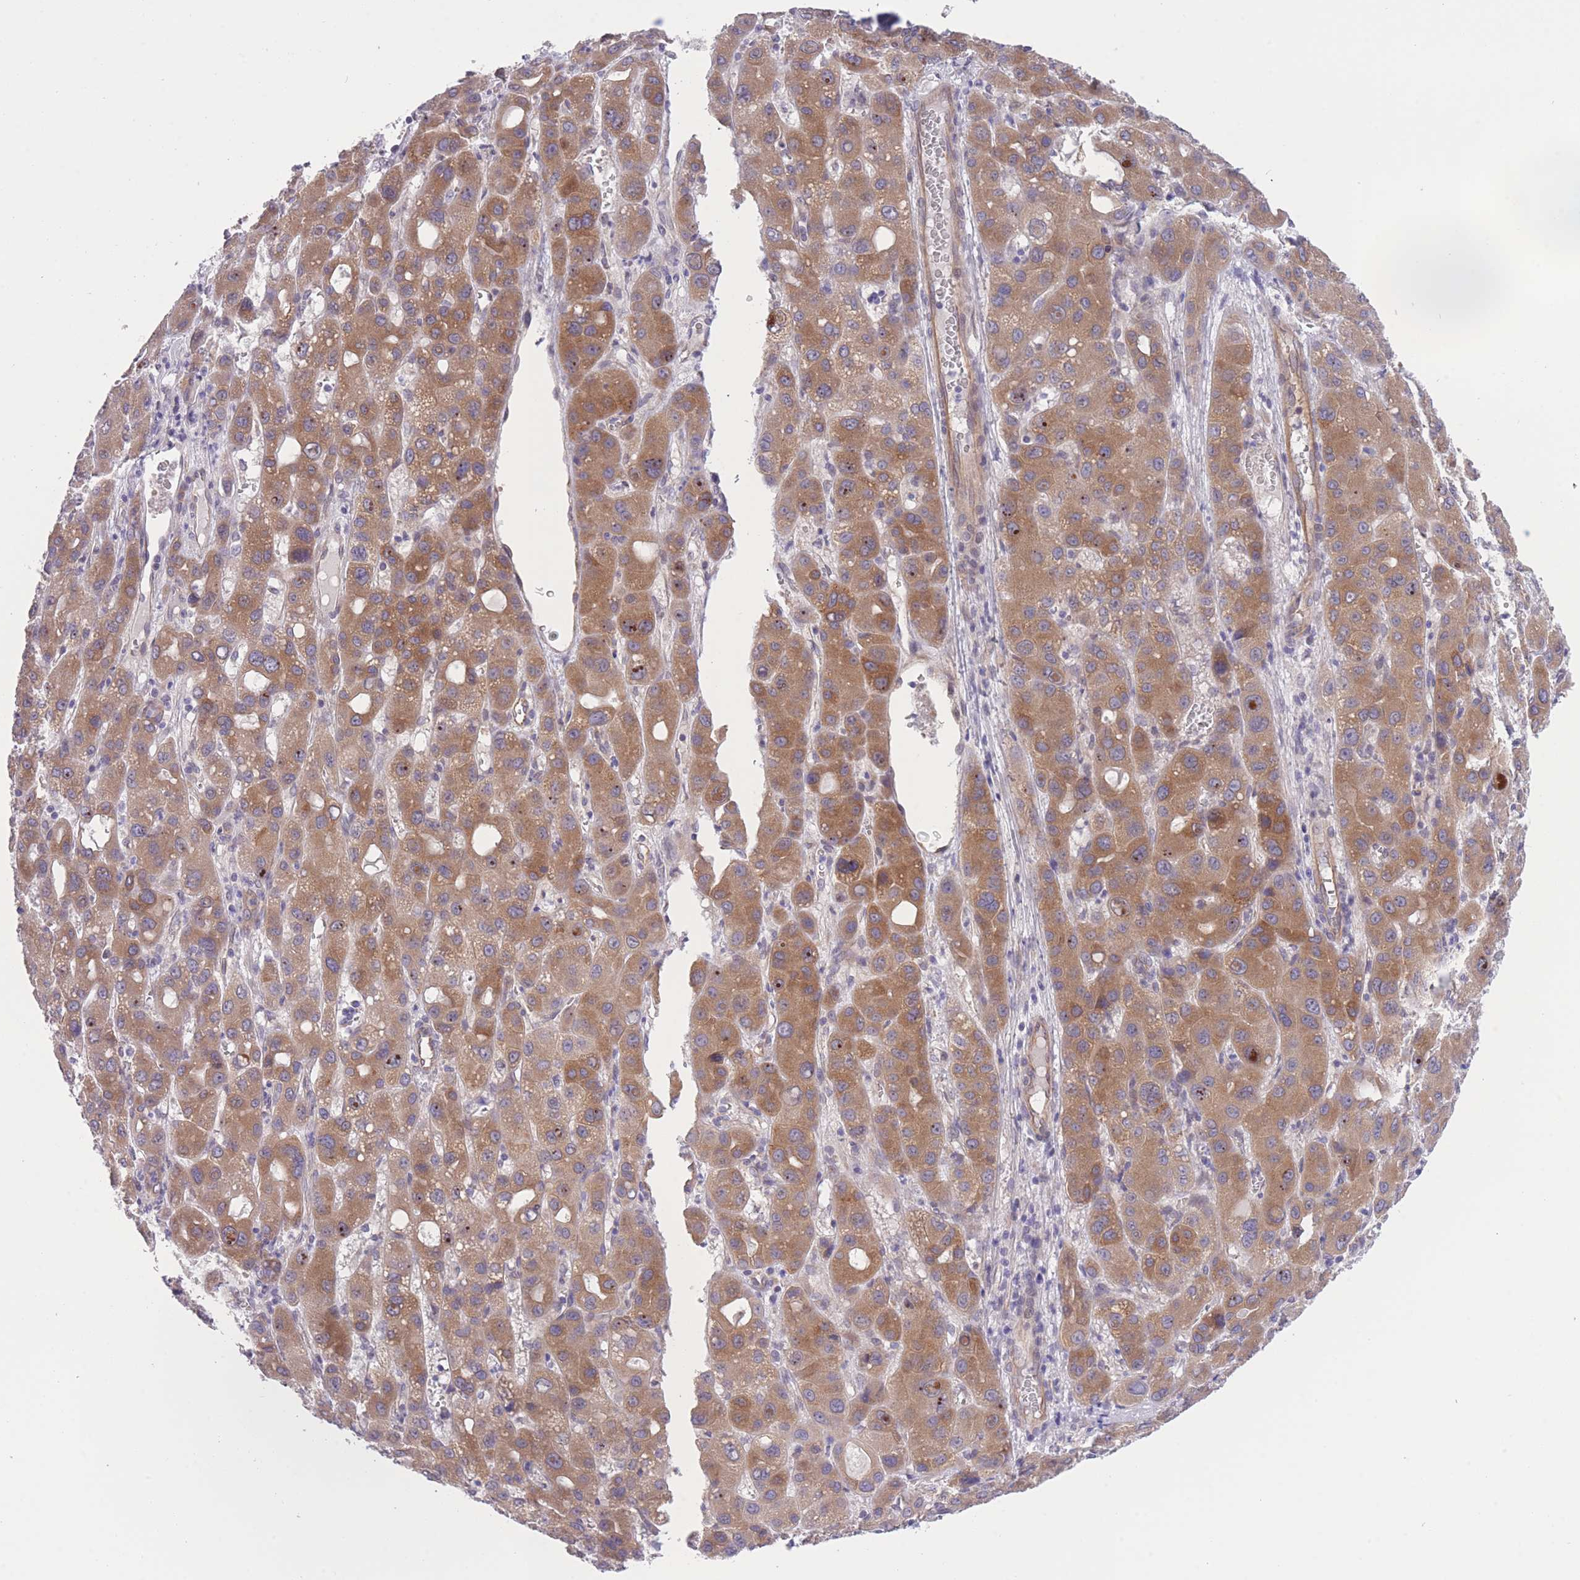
{"staining": {"intensity": "moderate", "quantity": ">75%", "location": "cytoplasmic/membranous"}, "tissue": "liver cancer", "cell_type": "Tumor cells", "image_type": "cancer", "snomed": [{"axis": "morphology", "description": "Carcinoma, Hepatocellular, NOS"}, {"axis": "topography", "description": "Liver"}], "caption": "Tumor cells demonstrate moderate cytoplasmic/membranous expression in approximately >75% of cells in hepatocellular carcinoma (liver). (brown staining indicates protein expression, while blue staining denotes nuclei).", "gene": "WWOX", "patient": {"sex": "male", "age": 55}}